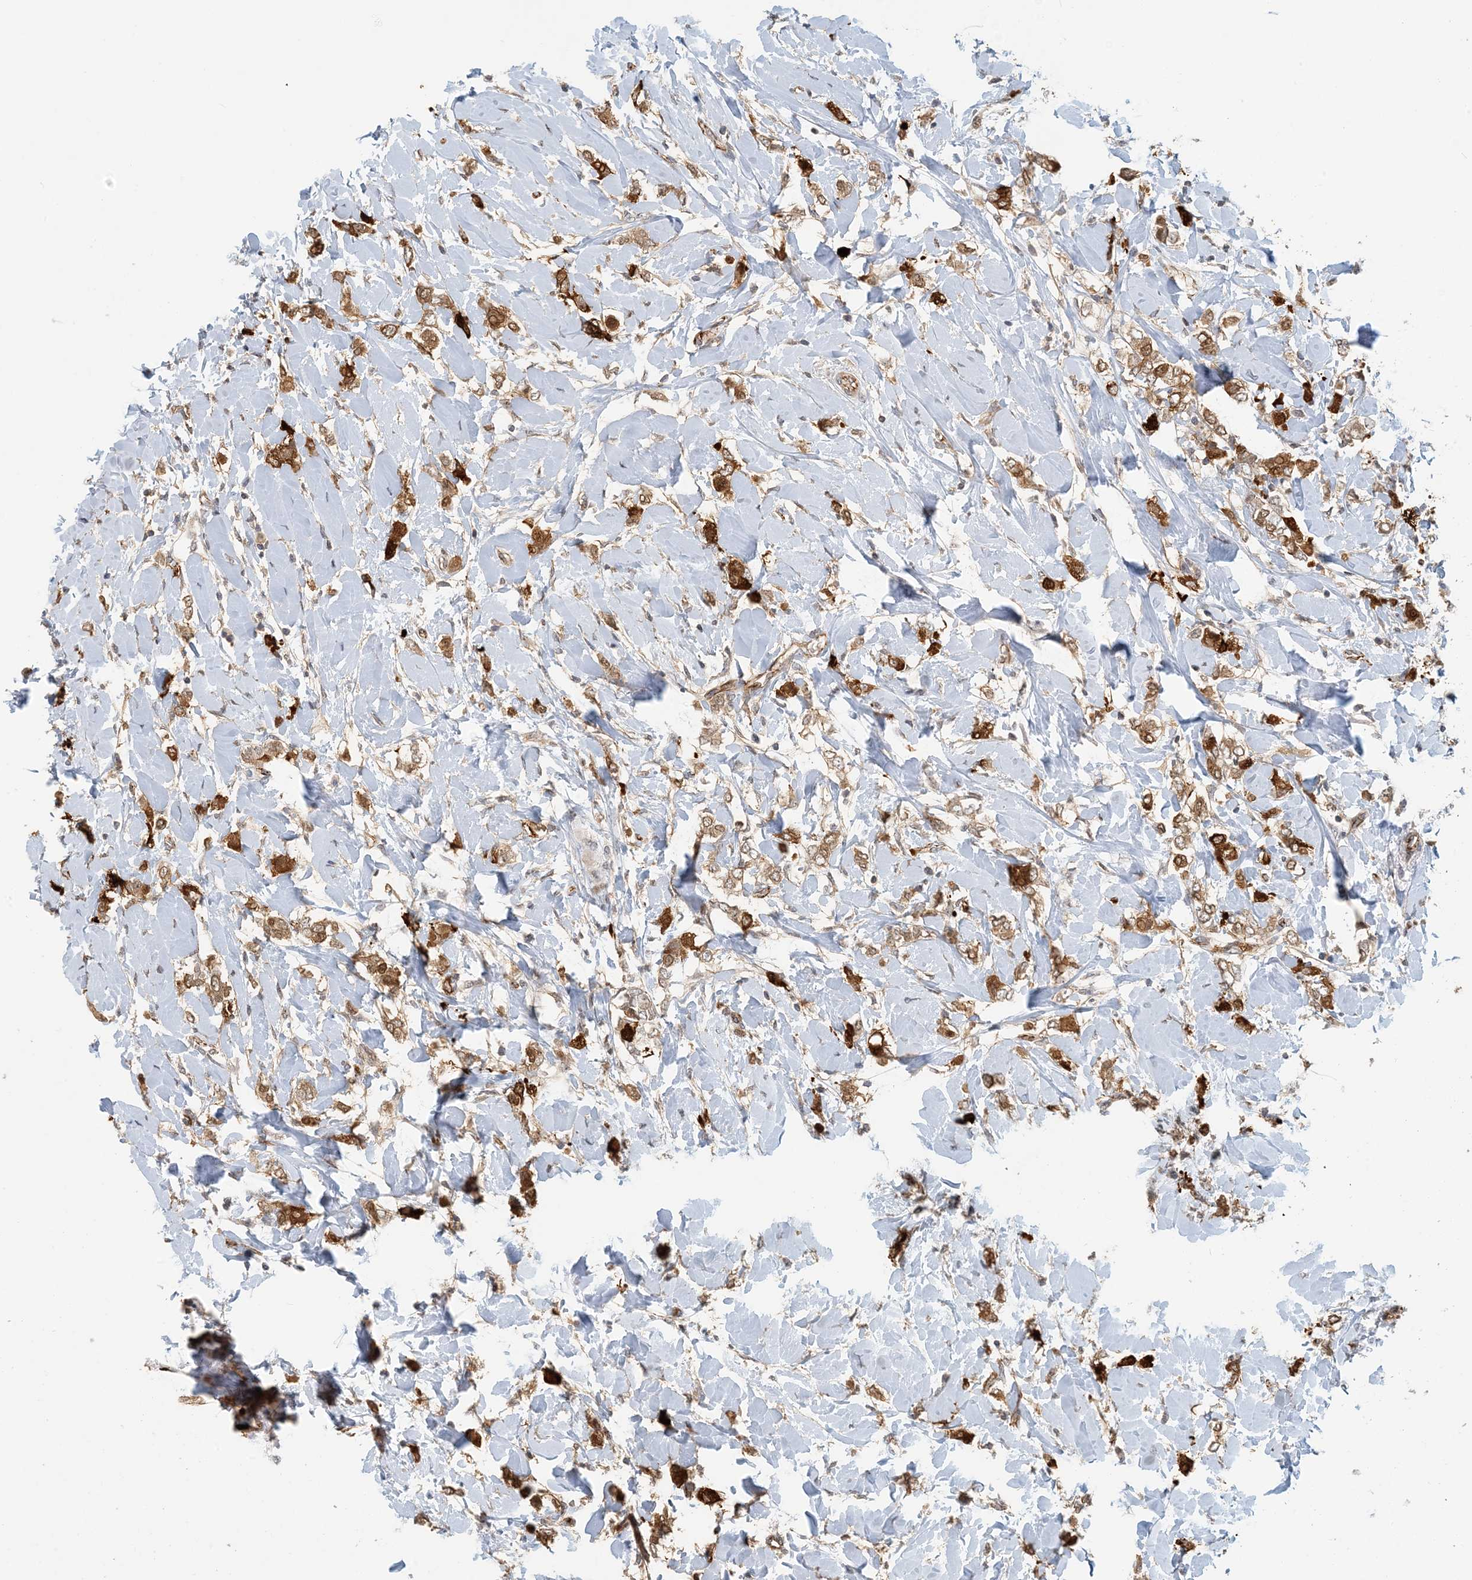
{"staining": {"intensity": "strong", "quantity": "25%-75%", "location": "cytoplasmic/membranous"}, "tissue": "breast cancer", "cell_type": "Tumor cells", "image_type": "cancer", "snomed": [{"axis": "morphology", "description": "Normal tissue, NOS"}, {"axis": "morphology", "description": "Lobular carcinoma"}, {"axis": "topography", "description": "Breast"}], "caption": "IHC (DAB (3,3'-diaminobenzidine)) staining of human breast cancer (lobular carcinoma) displays strong cytoplasmic/membranous protein positivity in about 25%-75% of tumor cells. (brown staining indicates protein expression, while blue staining denotes nuclei).", "gene": "MAPKBP1", "patient": {"sex": "female", "age": 47}}